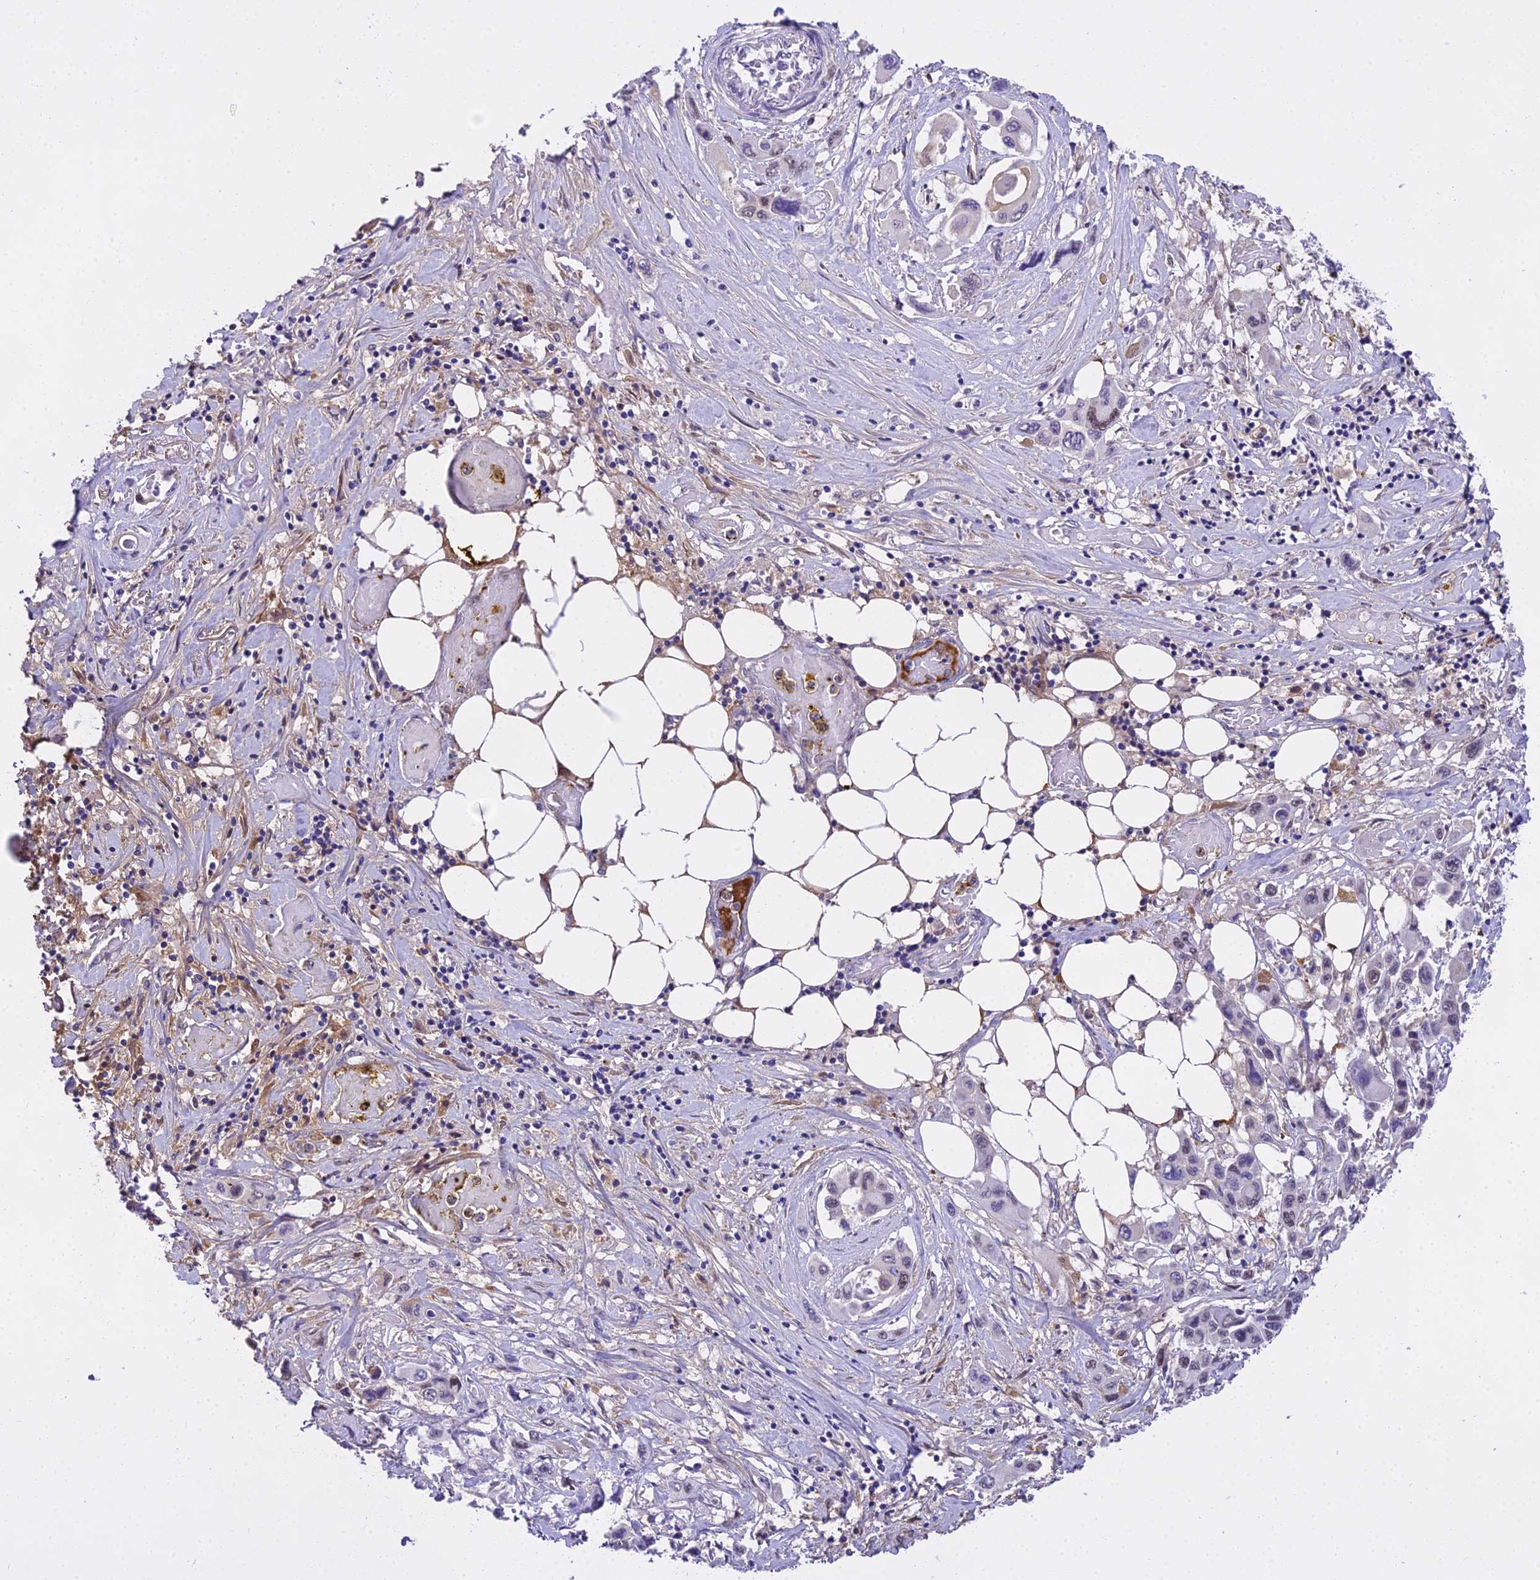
{"staining": {"intensity": "negative", "quantity": "none", "location": "none"}, "tissue": "pancreatic cancer", "cell_type": "Tumor cells", "image_type": "cancer", "snomed": [{"axis": "morphology", "description": "Adenocarcinoma, NOS"}, {"axis": "topography", "description": "Pancreas"}], "caption": "Protein analysis of pancreatic cancer (adenocarcinoma) shows no significant positivity in tumor cells. Brightfield microscopy of IHC stained with DAB (brown) and hematoxylin (blue), captured at high magnification.", "gene": "MAT2A", "patient": {"sex": "male", "age": 92}}